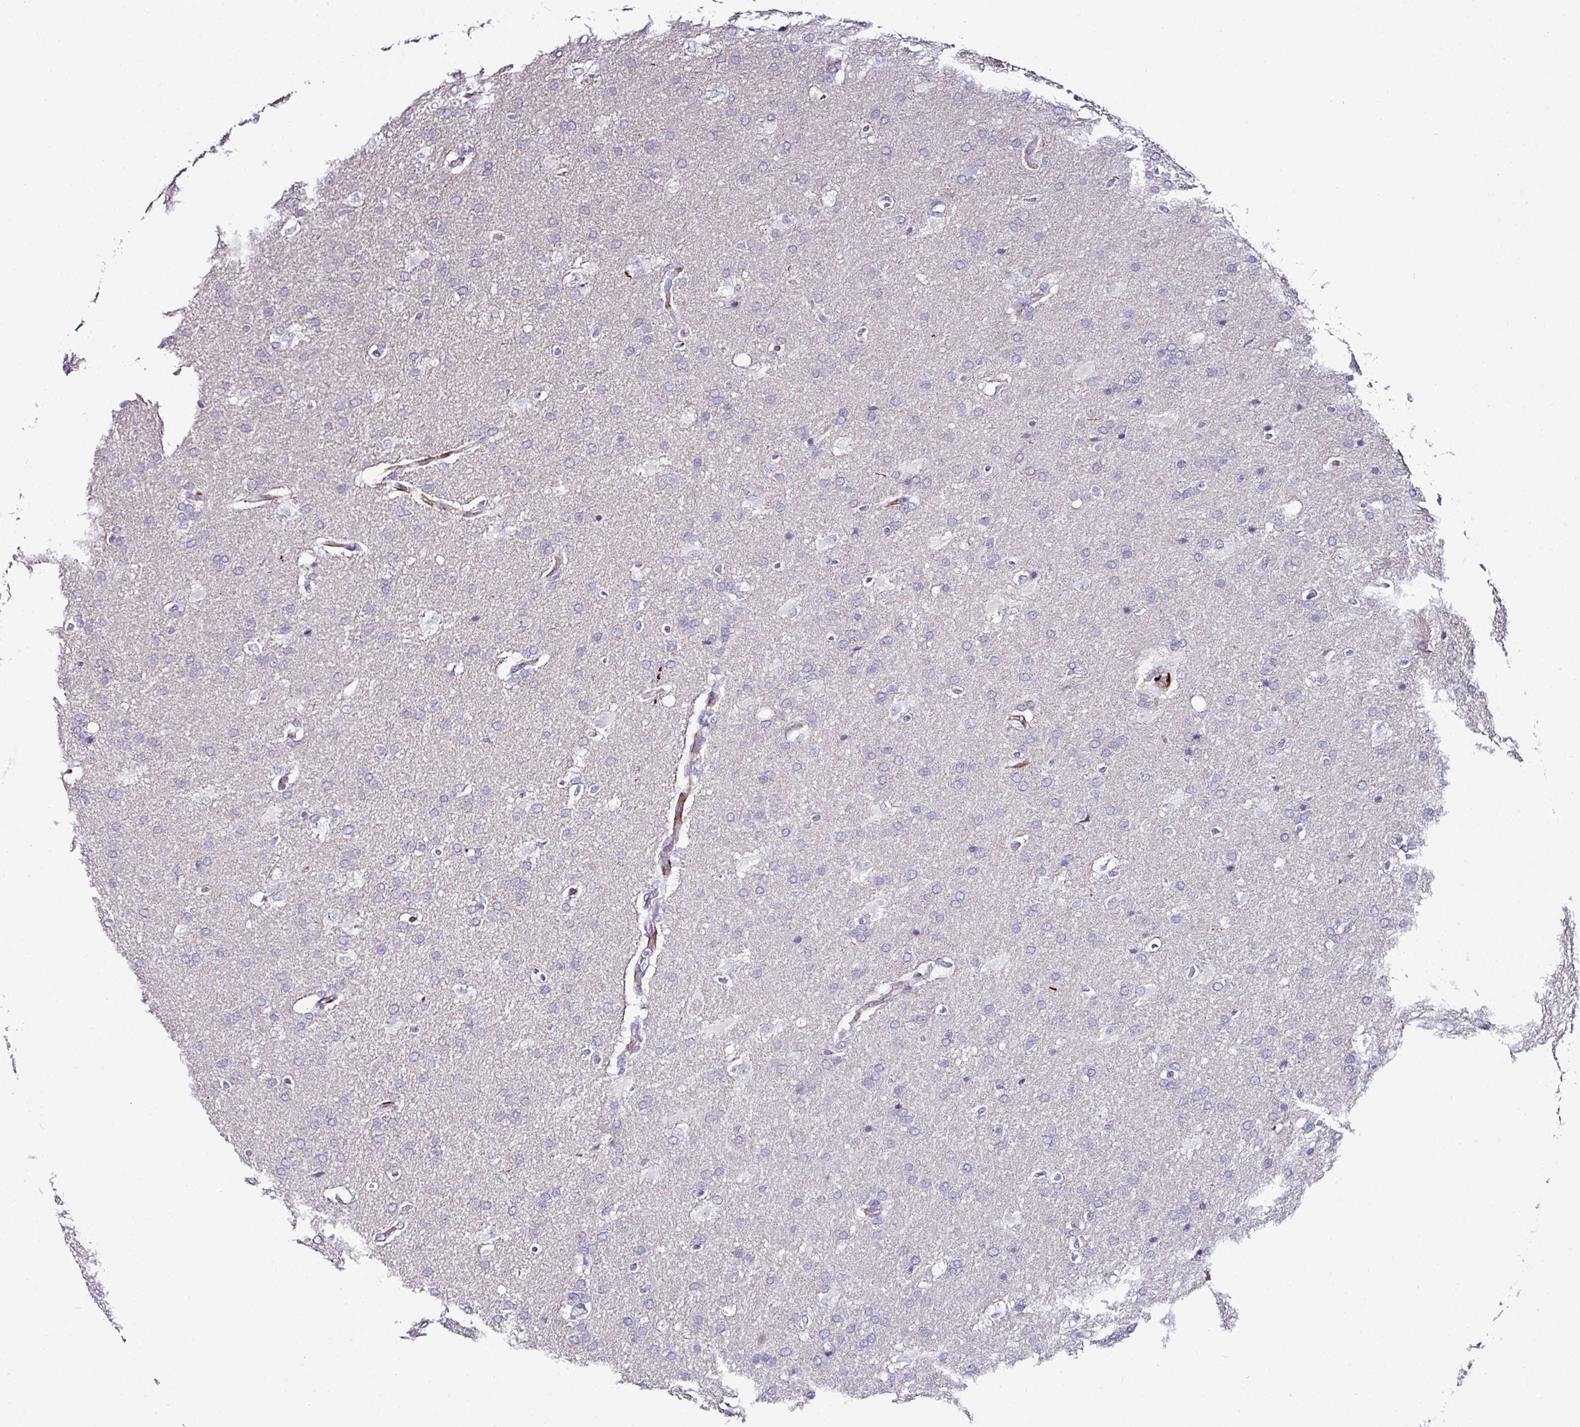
{"staining": {"intensity": "negative", "quantity": "none", "location": "none"}, "tissue": "glioma", "cell_type": "Tumor cells", "image_type": "cancer", "snomed": [{"axis": "morphology", "description": "Glioma, malignant, High grade"}, {"axis": "topography", "description": "Brain"}], "caption": "This is an IHC photomicrograph of glioma. There is no staining in tumor cells.", "gene": "TMPRSS9", "patient": {"sex": "male", "age": 56}}